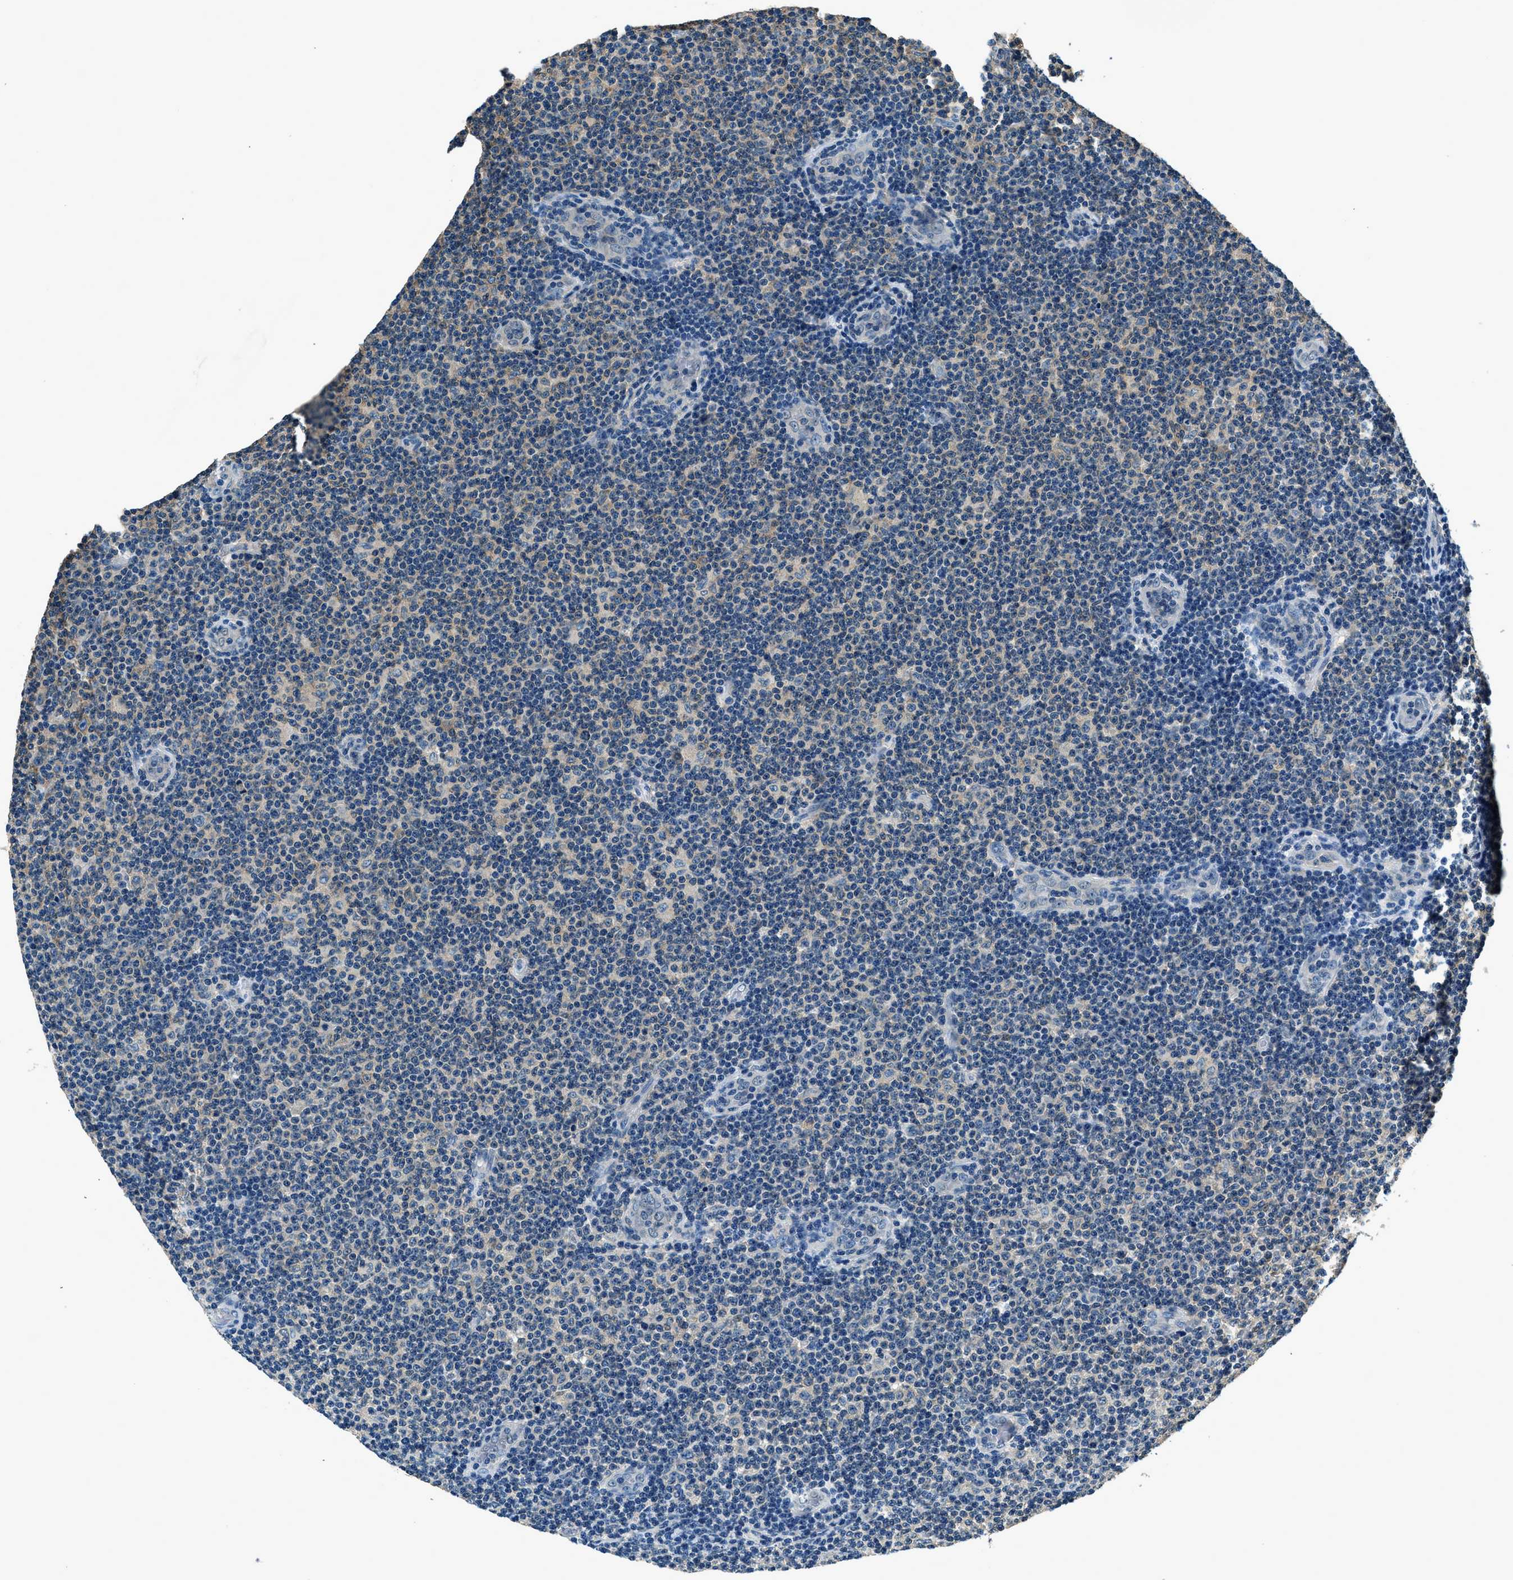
{"staining": {"intensity": "weak", "quantity": "<25%", "location": "cytoplasmic/membranous"}, "tissue": "lymphoma", "cell_type": "Tumor cells", "image_type": "cancer", "snomed": [{"axis": "morphology", "description": "Malignant lymphoma, non-Hodgkin's type, Low grade"}, {"axis": "topography", "description": "Lymph node"}], "caption": "Immunohistochemistry (IHC) image of neoplastic tissue: human malignant lymphoma, non-Hodgkin's type (low-grade) stained with DAB (3,3'-diaminobenzidine) demonstrates no significant protein staining in tumor cells.", "gene": "ARFGAP2", "patient": {"sex": "male", "age": 83}}